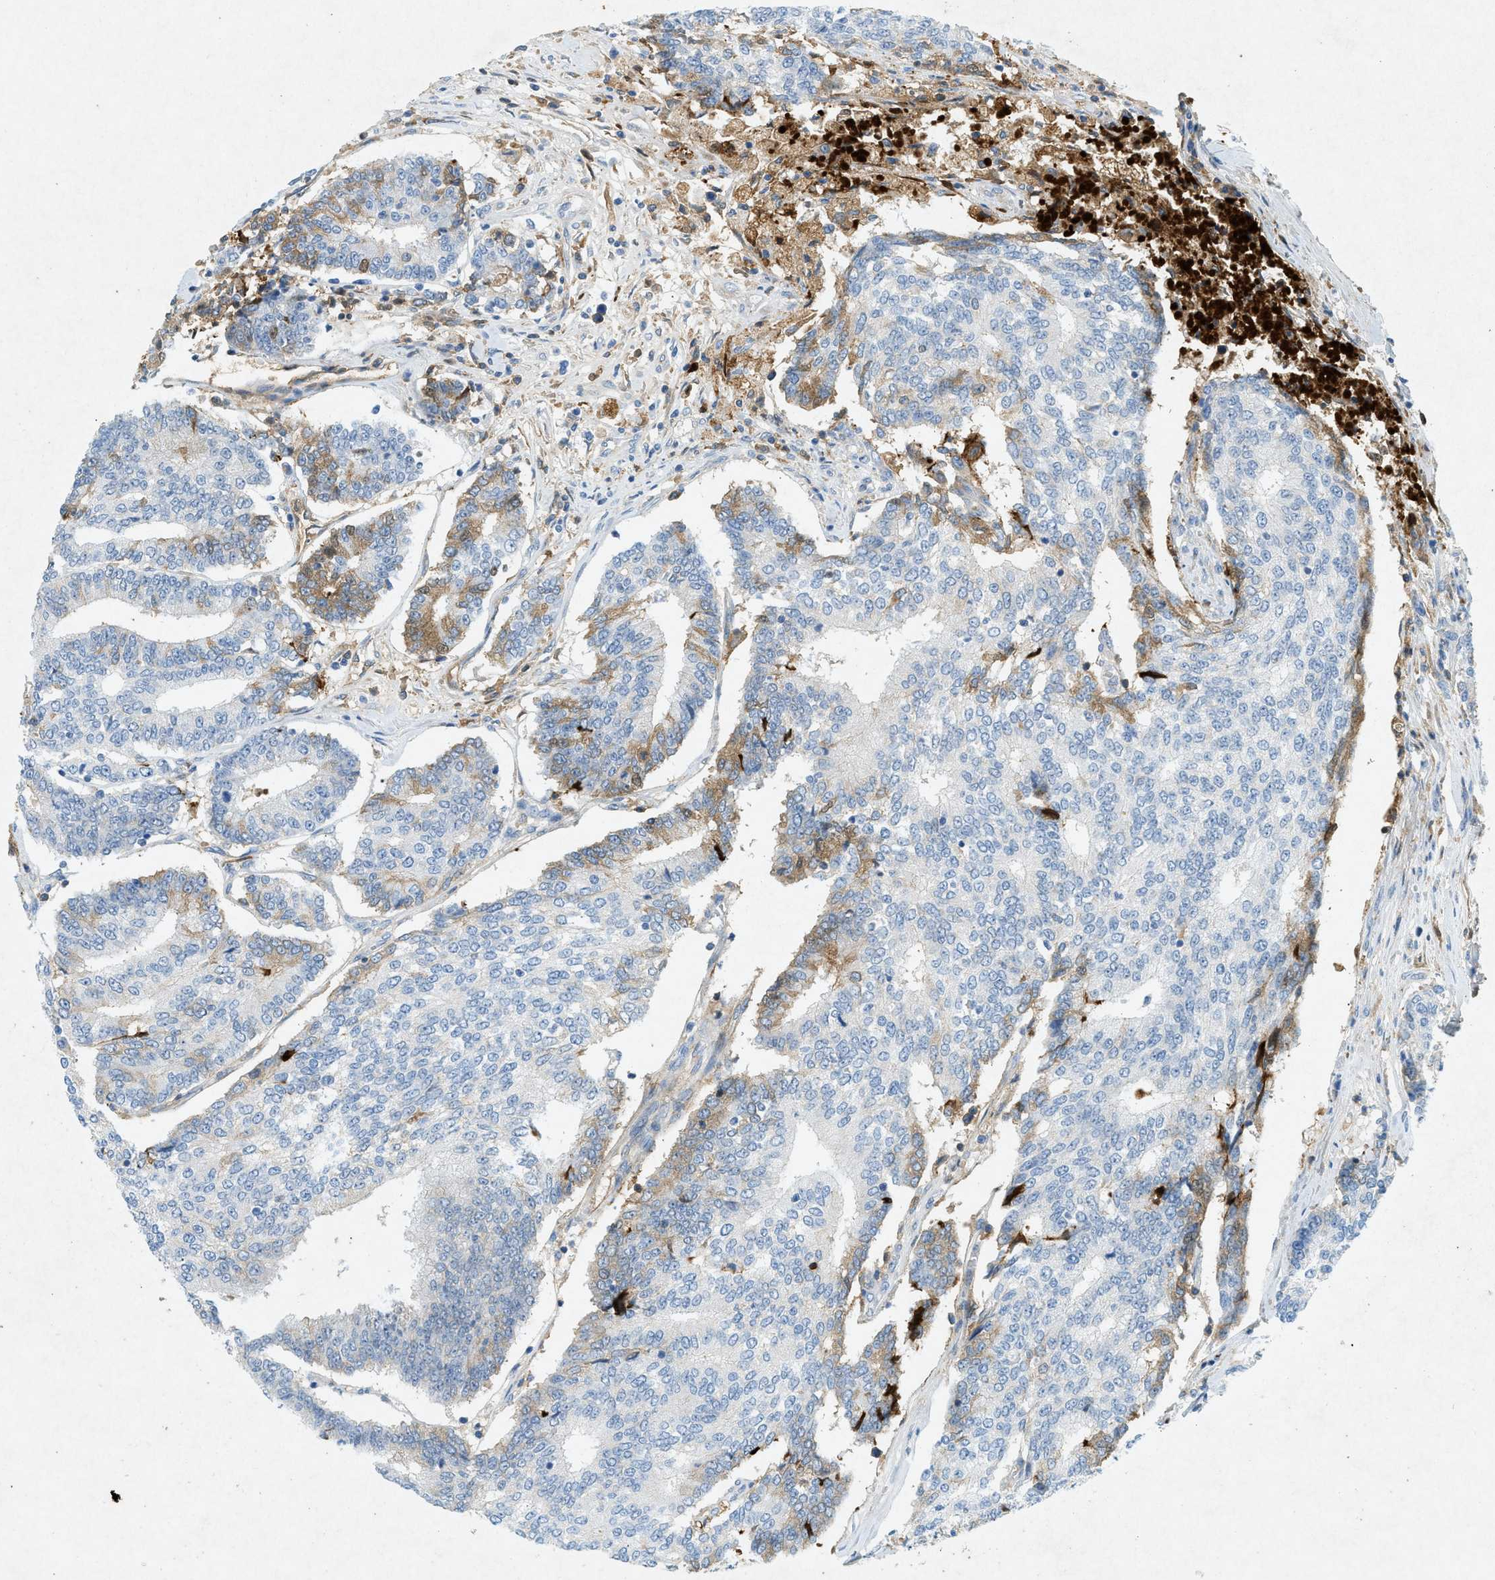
{"staining": {"intensity": "moderate", "quantity": "<25%", "location": "cytoplasmic/membranous"}, "tissue": "prostate cancer", "cell_type": "Tumor cells", "image_type": "cancer", "snomed": [{"axis": "morphology", "description": "Normal tissue, NOS"}, {"axis": "morphology", "description": "Adenocarcinoma, High grade"}, {"axis": "topography", "description": "Prostate"}, {"axis": "topography", "description": "Seminal veicle"}], "caption": "Human prostate adenocarcinoma (high-grade) stained with a brown dye demonstrates moderate cytoplasmic/membranous positive staining in approximately <25% of tumor cells.", "gene": "F2", "patient": {"sex": "male", "age": 55}}